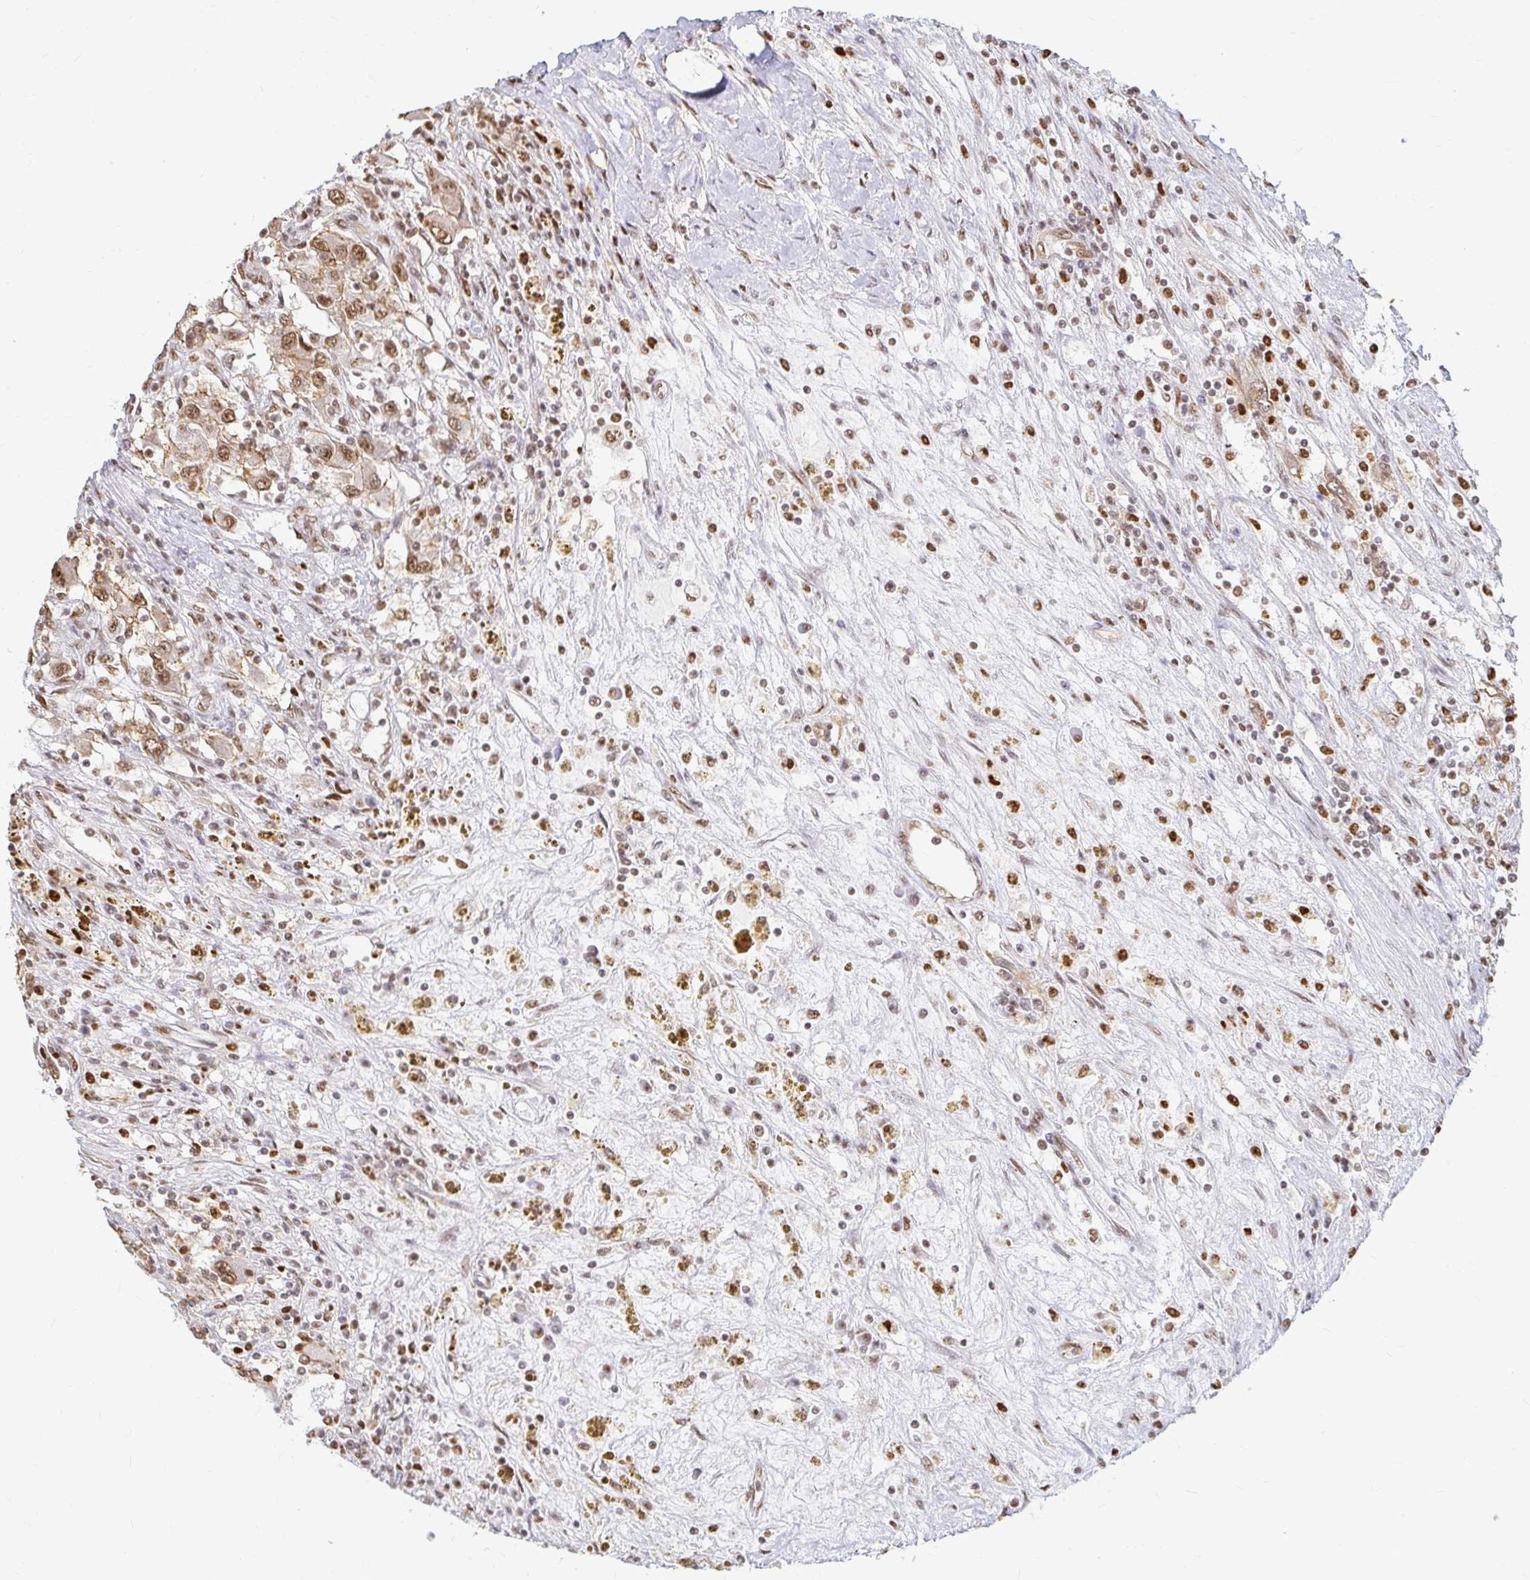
{"staining": {"intensity": "moderate", "quantity": ">75%", "location": "nuclear"}, "tissue": "renal cancer", "cell_type": "Tumor cells", "image_type": "cancer", "snomed": [{"axis": "morphology", "description": "Adenocarcinoma, NOS"}, {"axis": "topography", "description": "Kidney"}], "caption": "This micrograph exhibits adenocarcinoma (renal) stained with IHC to label a protein in brown. The nuclear of tumor cells show moderate positivity for the protein. Nuclei are counter-stained blue.", "gene": "HNRNPU", "patient": {"sex": "female", "age": 67}}